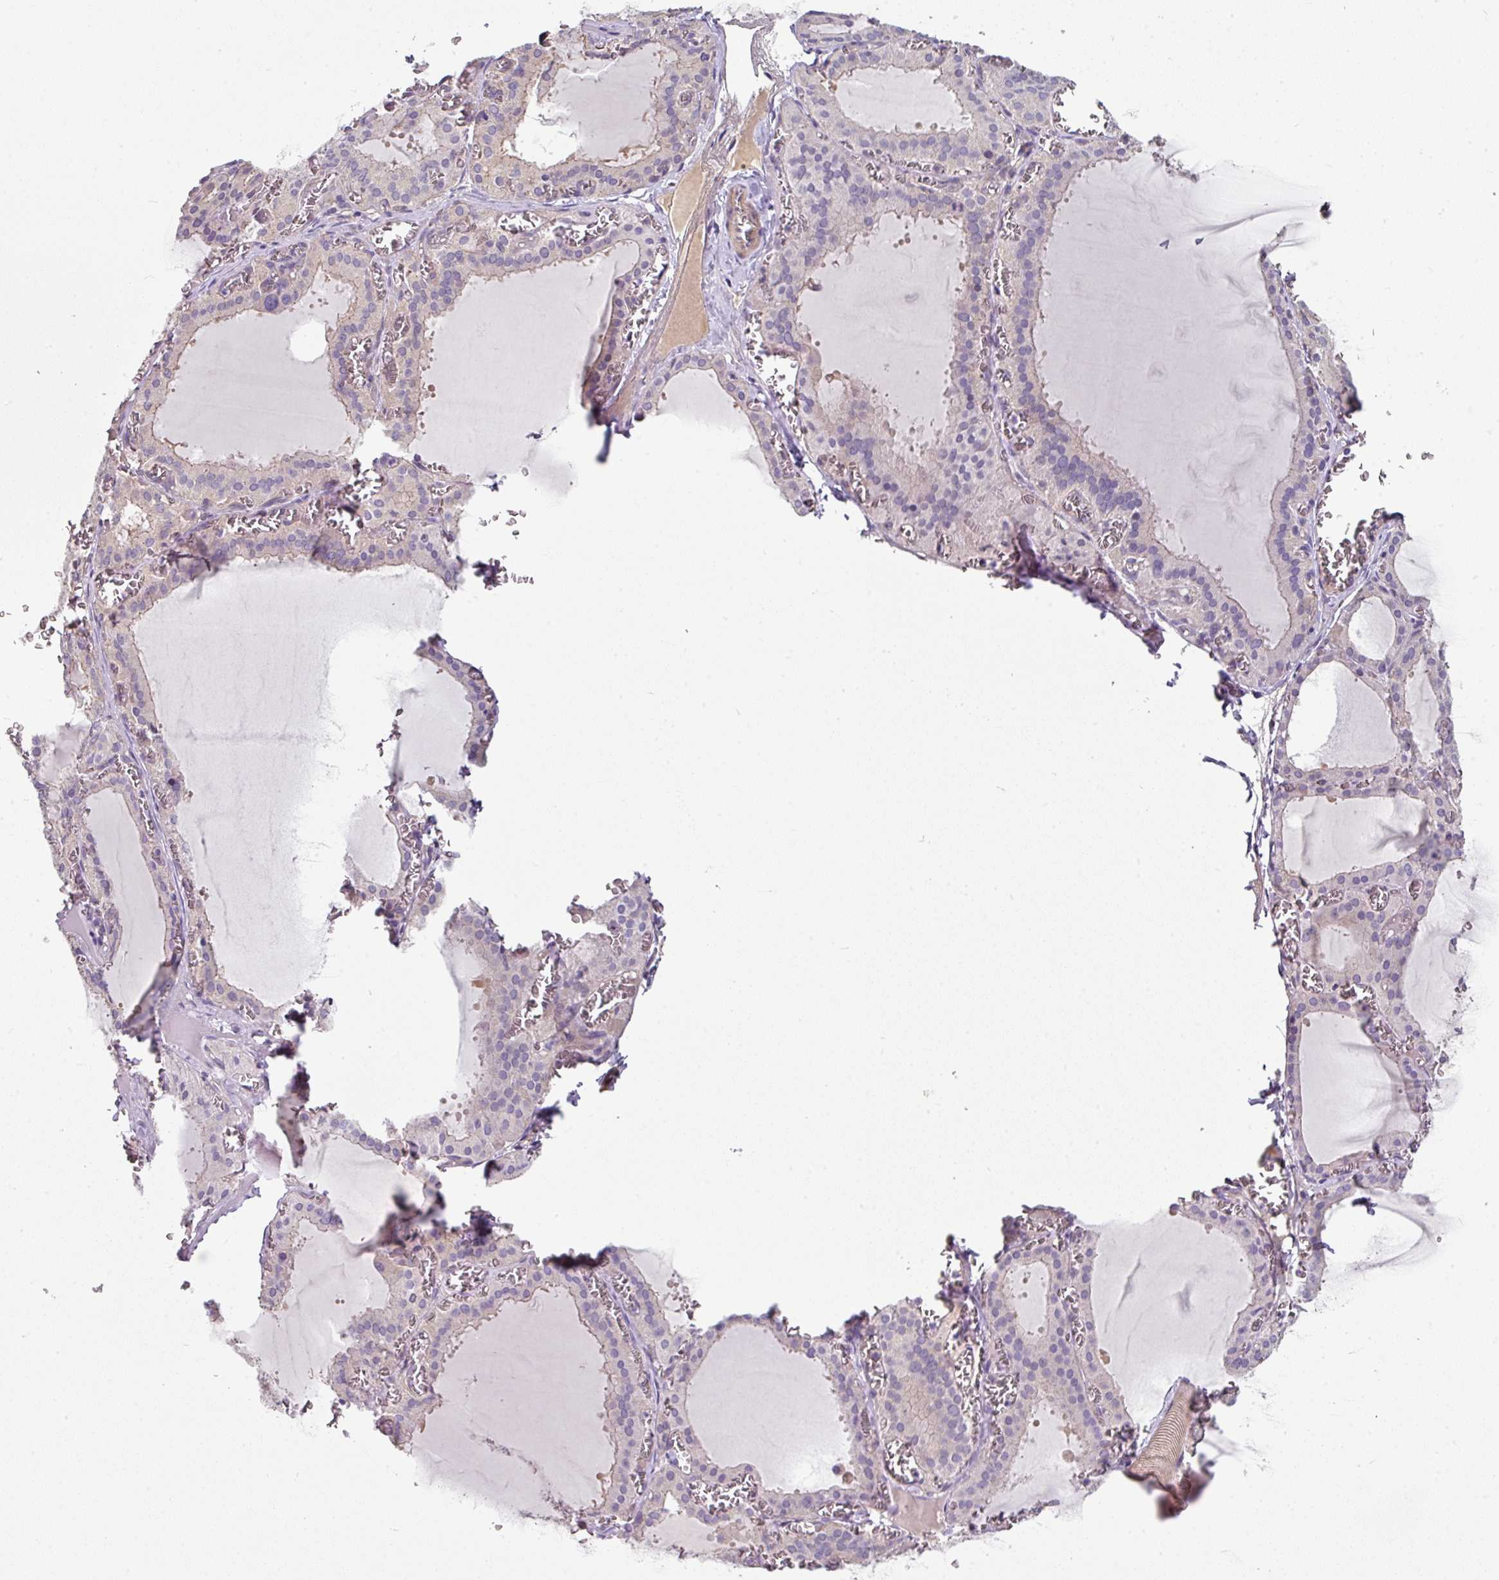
{"staining": {"intensity": "weak", "quantity": "<25%", "location": "cytoplasmic/membranous"}, "tissue": "thyroid gland", "cell_type": "Glandular cells", "image_type": "normal", "snomed": [{"axis": "morphology", "description": "Normal tissue, NOS"}, {"axis": "topography", "description": "Thyroid gland"}], "caption": "This is an immunohistochemistry micrograph of normal human thyroid gland. There is no positivity in glandular cells.", "gene": "C4orf48", "patient": {"sex": "female", "age": 30}}